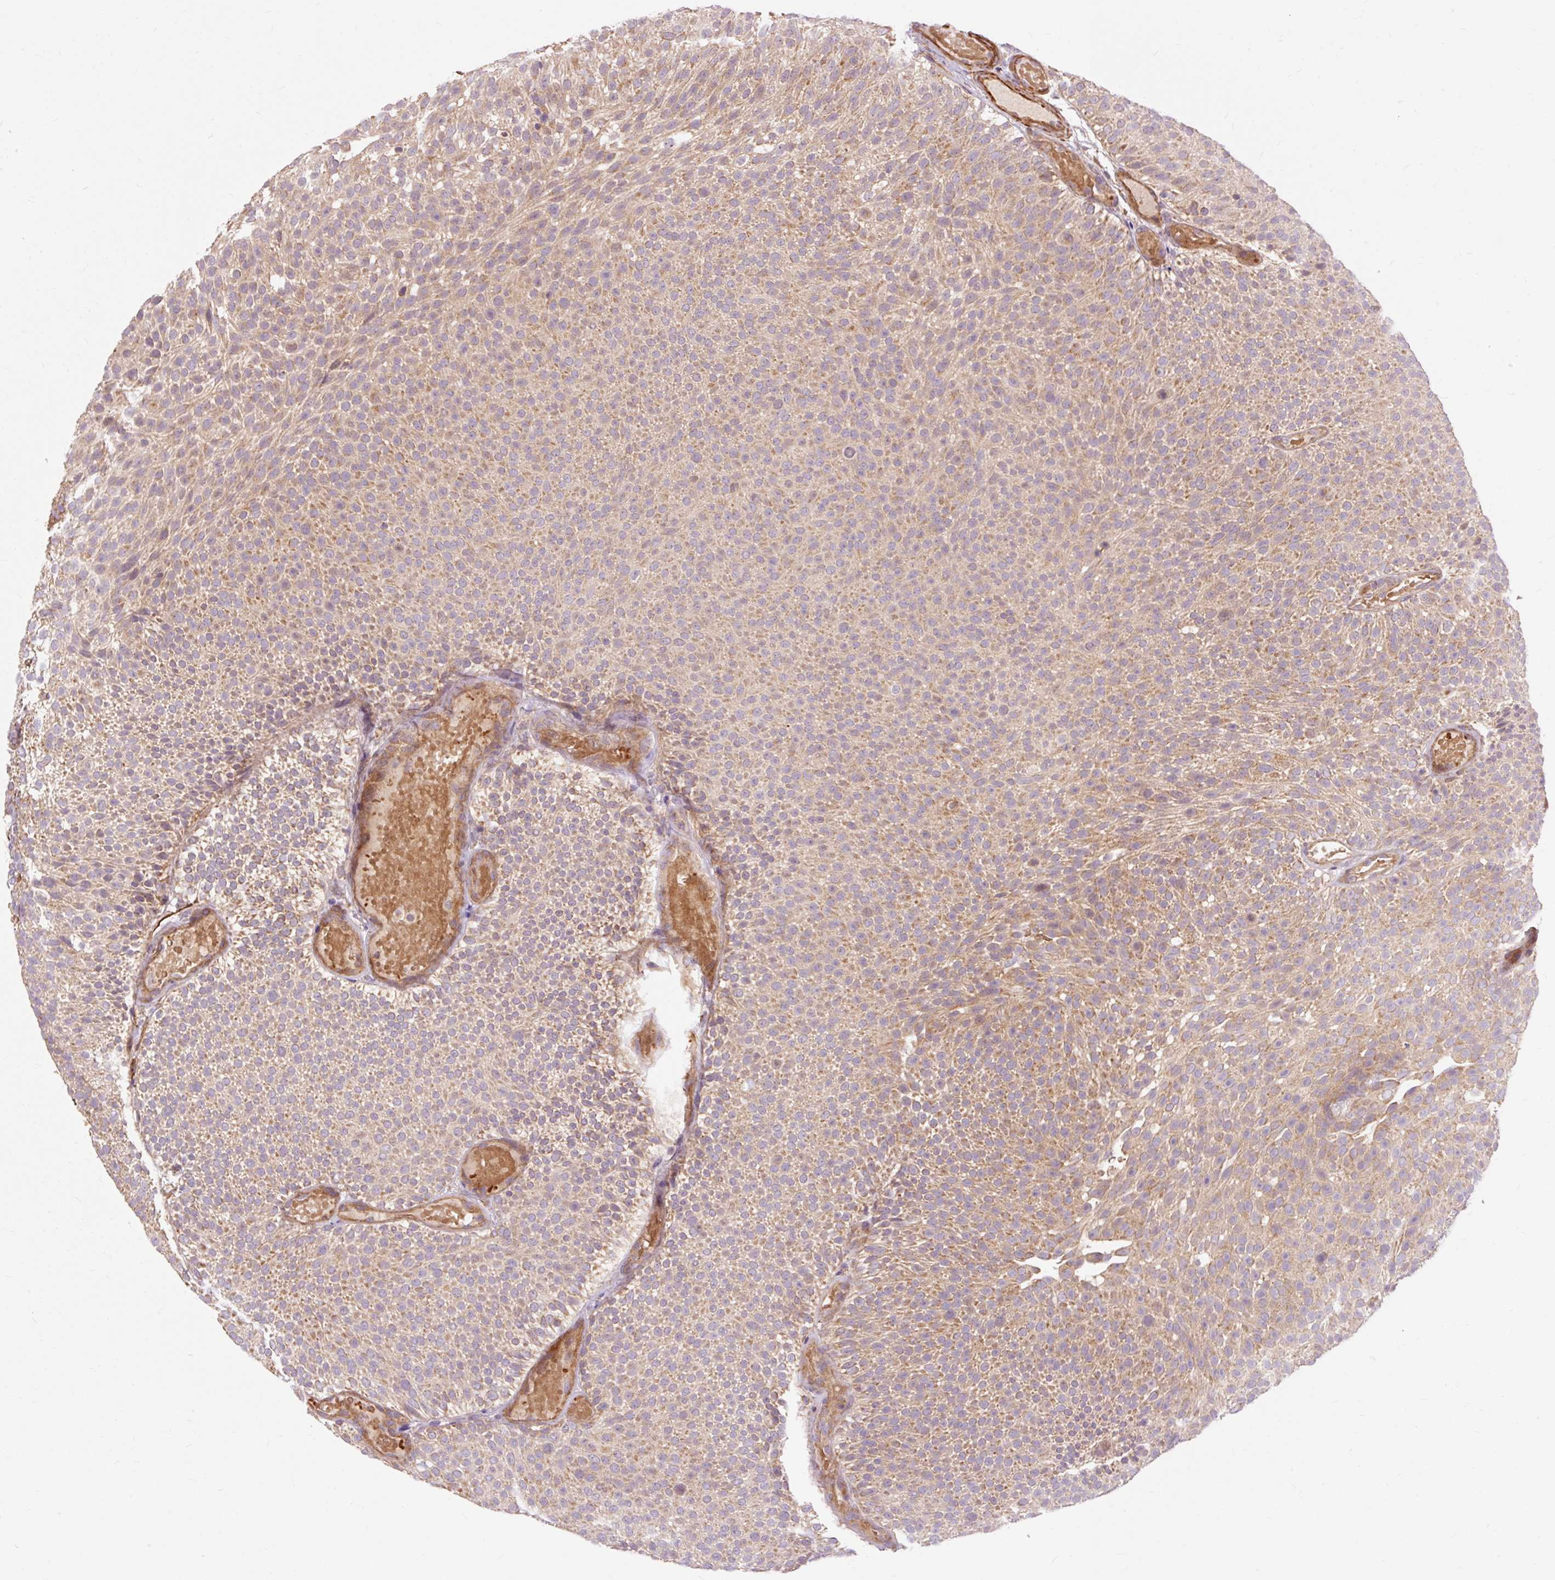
{"staining": {"intensity": "moderate", "quantity": ">75%", "location": "cytoplasmic/membranous"}, "tissue": "urothelial cancer", "cell_type": "Tumor cells", "image_type": "cancer", "snomed": [{"axis": "morphology", "description": "Urothelial carcinoma, Low grade"}, {"axis": "topography", "description": "Urinary bladder"}], "caption": "Immunohistochemistry staining of urothelial cancer, which shows medium levels of moderate cytoplasmic/membranous staining in about >75% of tumor cells indicating moderate cytoplasmic/membranous protein staining. The staining was performed using DAB (brown) for protein detection and nuclei were counterstained in hematoxylin (blue).", "gene": "RIPOR3", "patient": {"sex": "male", "age": 78}}